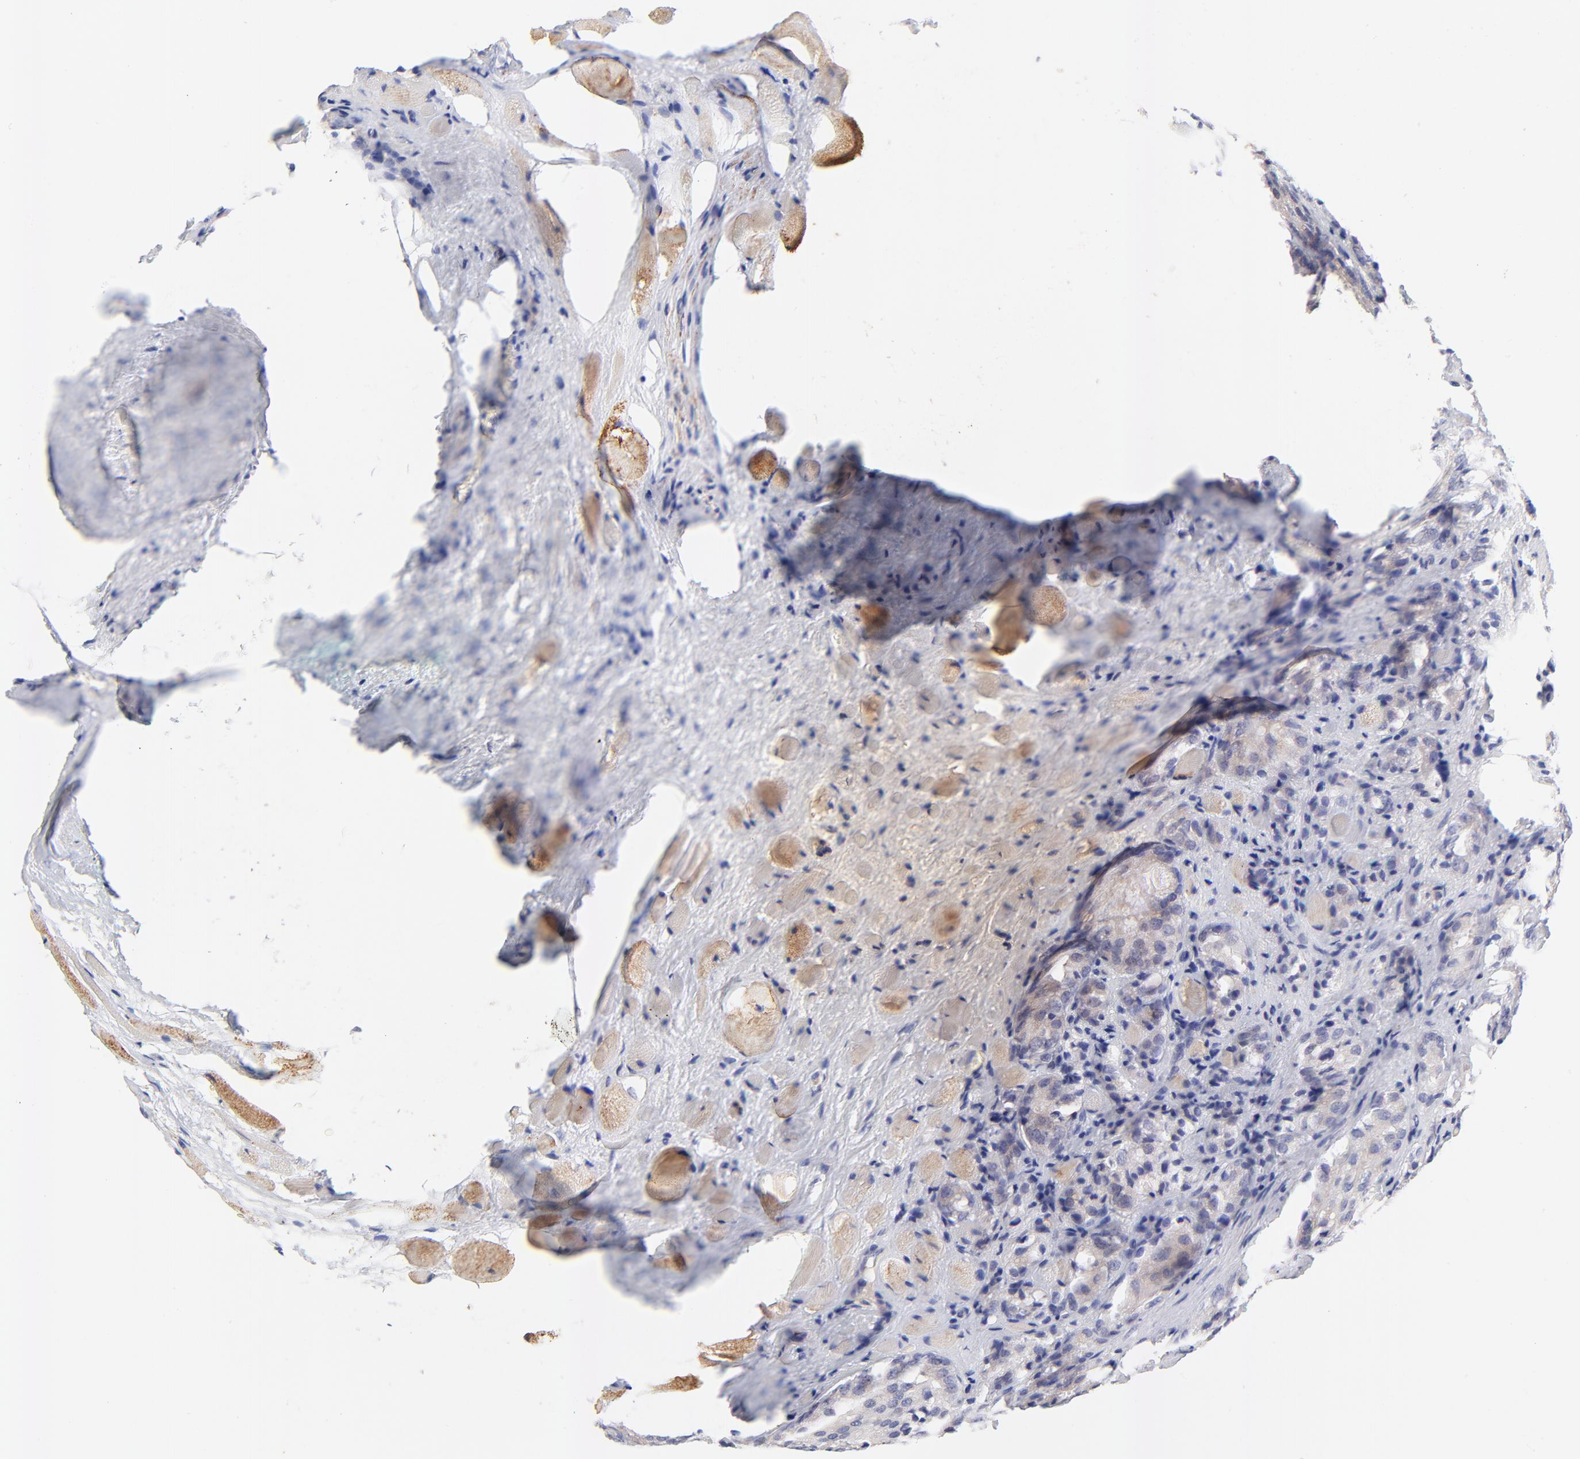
{"staining": {"intensity": "negative", "quantity": "none", "location": "none"}, "tissue": "prostate cancer", "cell_type": "Tumor cells", "image_type": "cancer", "snomed": [{"axis": "morphology", "description": "Adenocarcinoma, Medium grade"}, {"axis": "topography", "description": "Prostate"}], "caption": "A micrograph of prostate medium-grade adenocarcinoma stained for a protein displays no brown staining in tumor cells.", "gene": "FAM117B", "patient": {"sex": "male", "age": 60}}